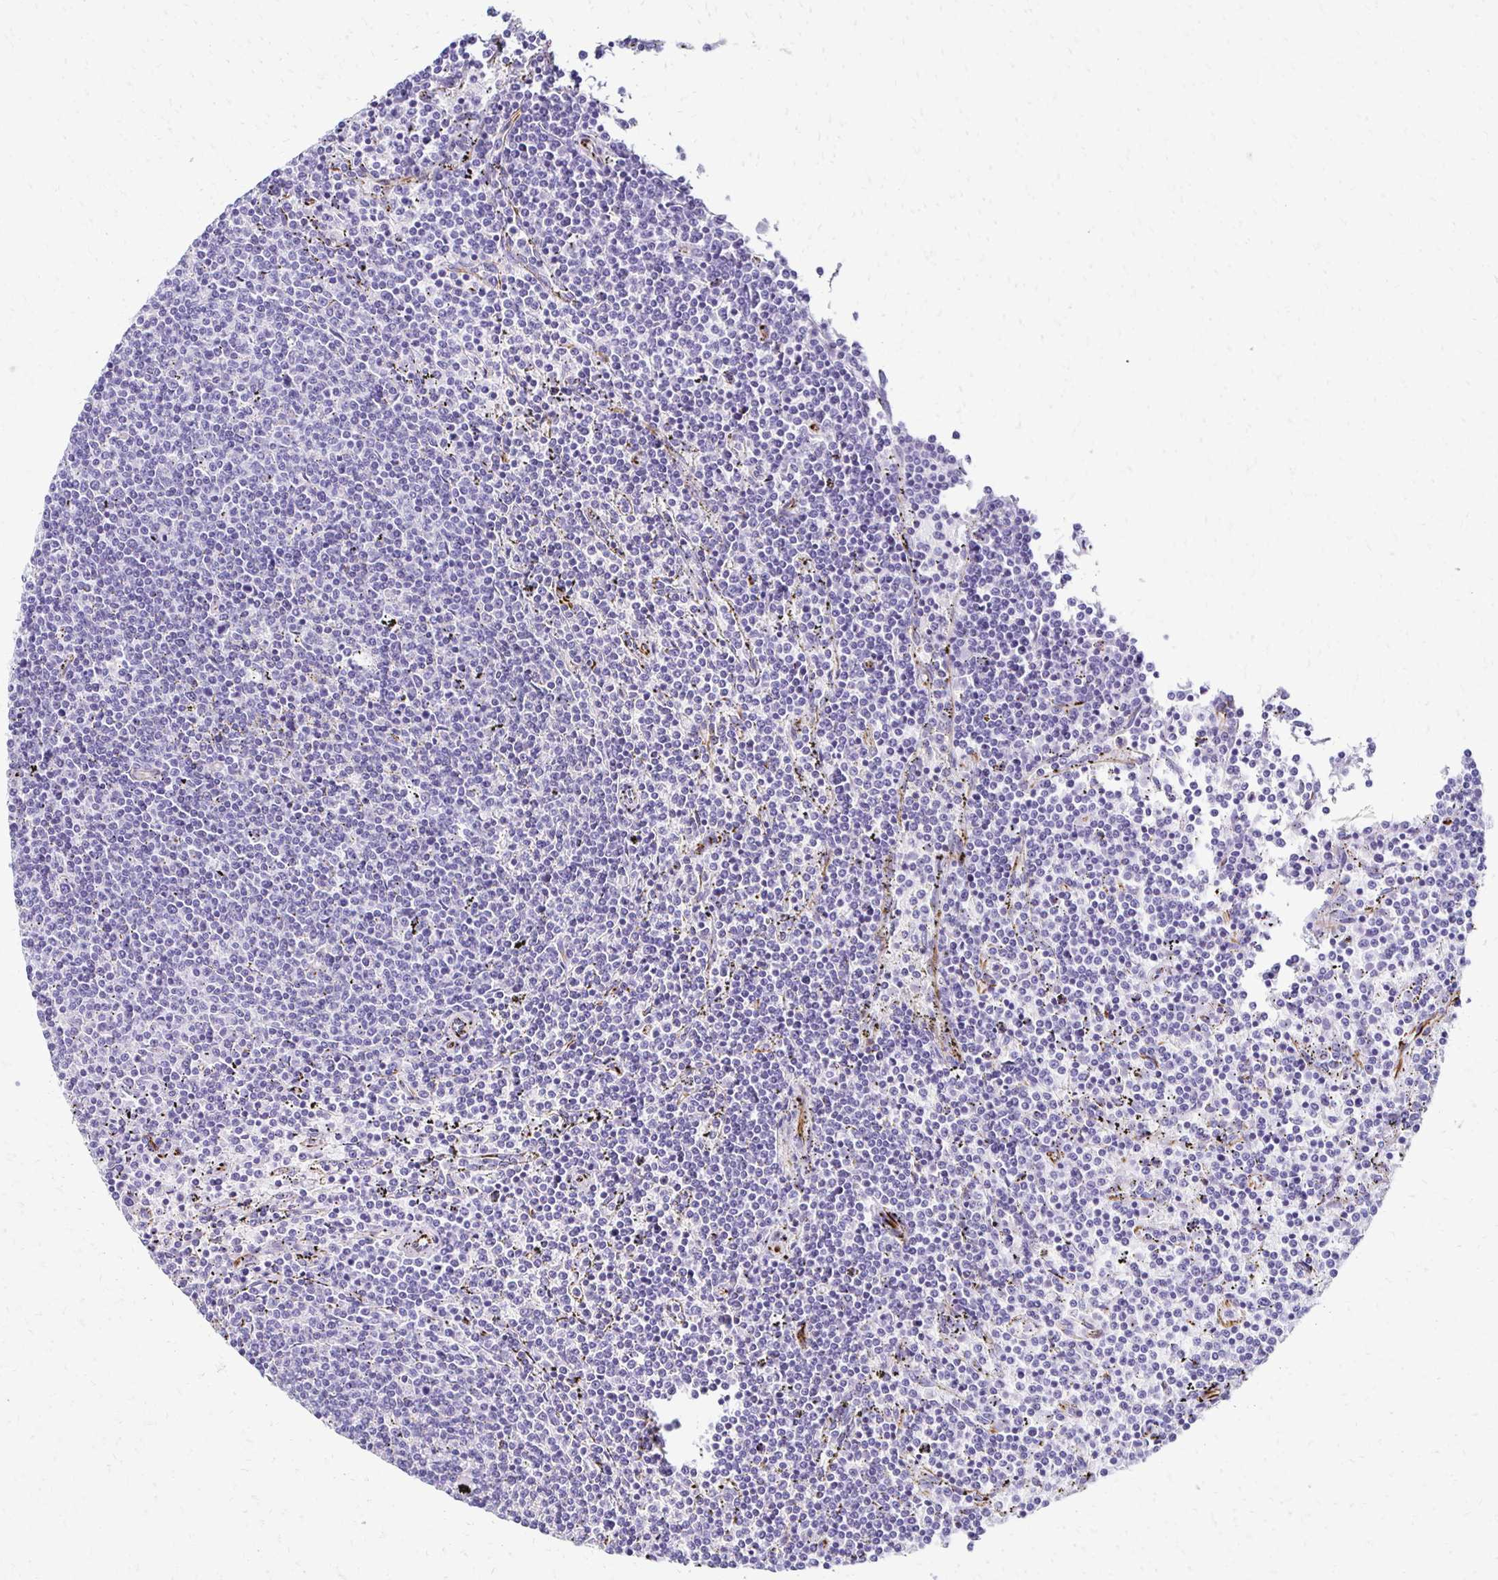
{"staining": {"intensity": "negative", "quantity": "none", "location": "none"}, "tissue": "lymphoma", "cell_type": "Tumor cells", "image_type": "cancer", "snomed": [{"axis": "morphology", "description": "Malignant lymphoma, non-Hodgkin's type, Low grade"}, {"axis": "topography", "description": "Spleen"}], "caption": "There is no significant staining in tumor cells of lymphoma.", "gene": "TMEM54", "patient": {"sex": "female", "age": 50}}